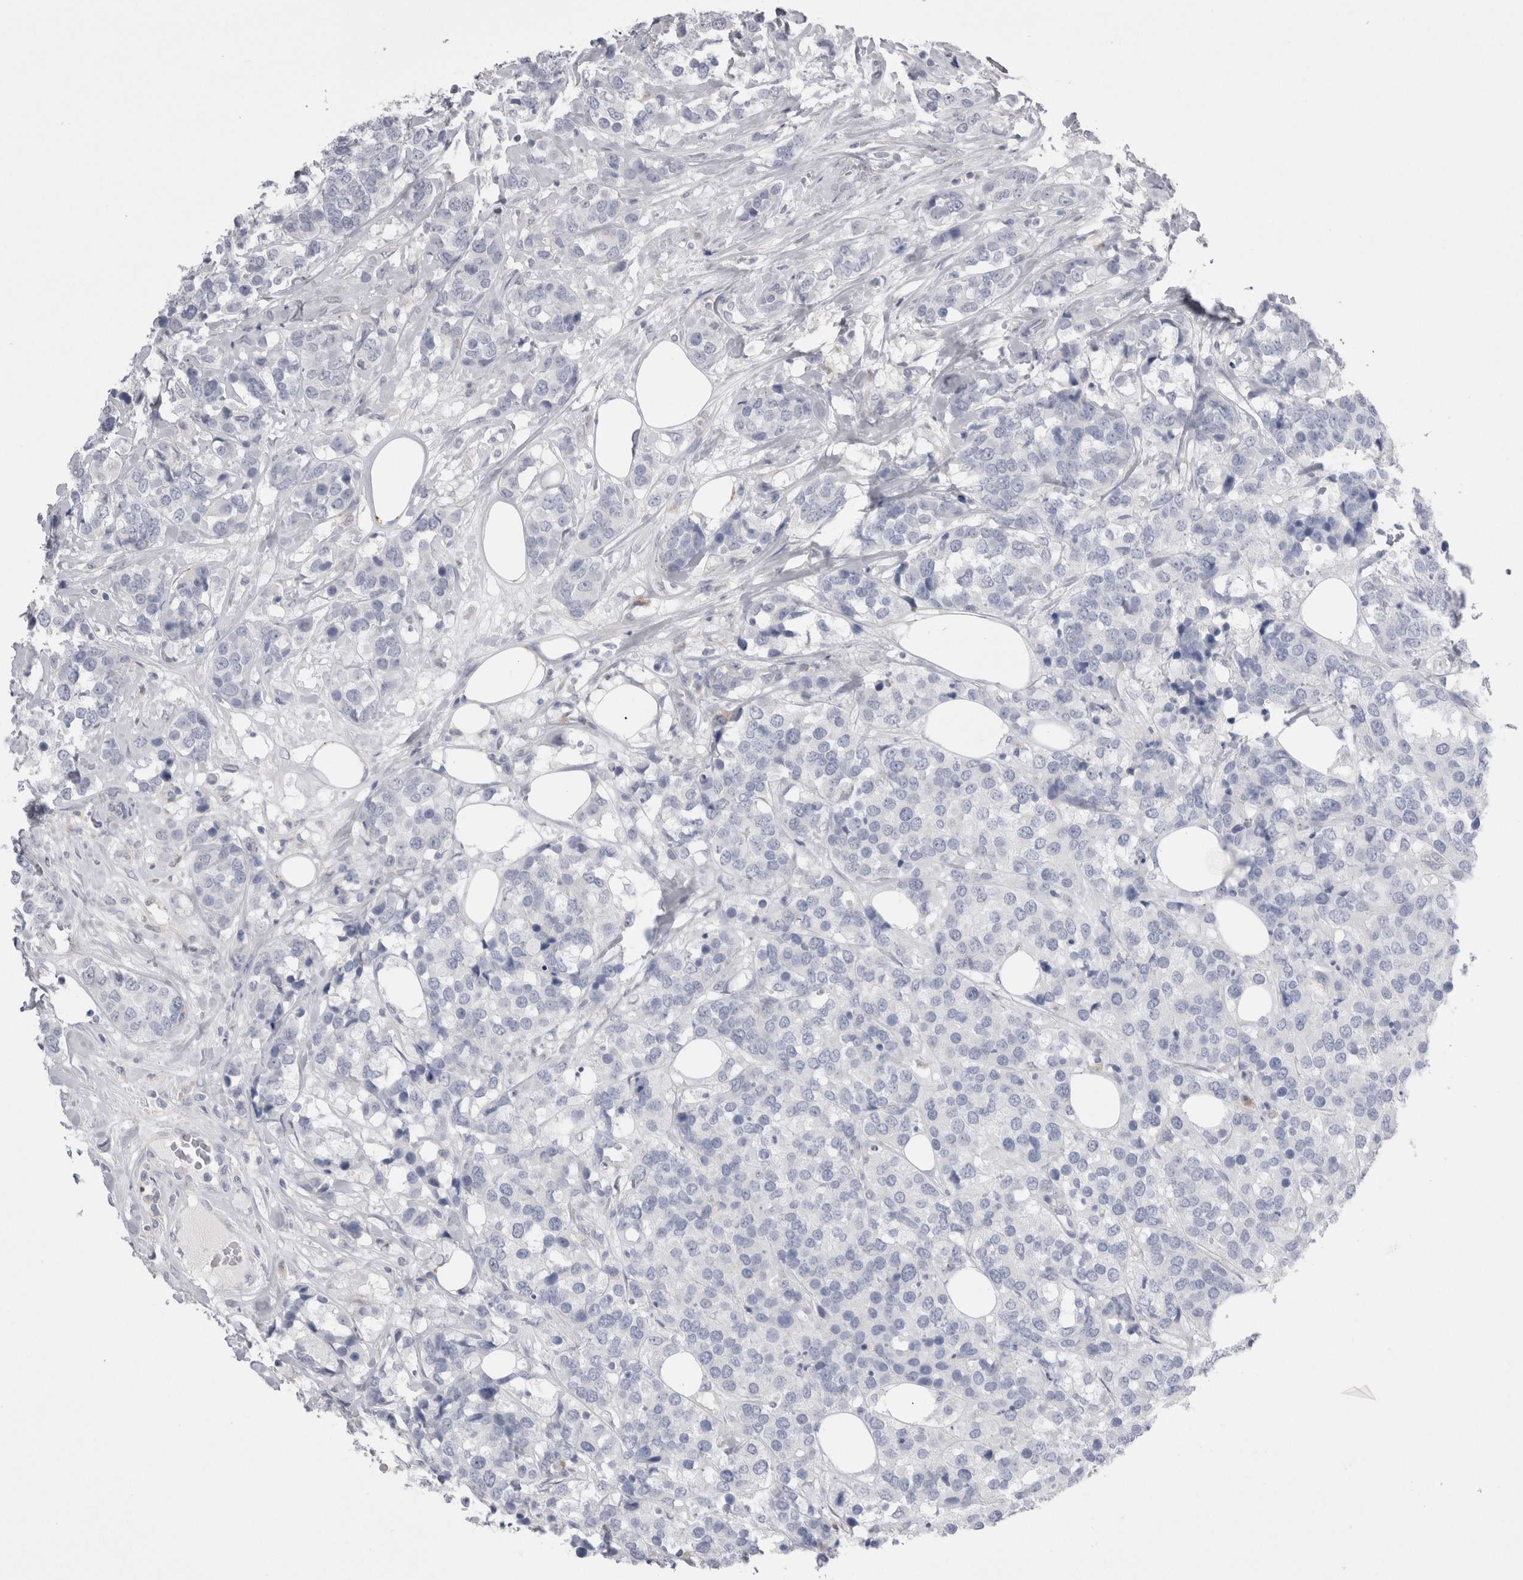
{"staining": {"intensity": "negative", "quantity": "none", "location": "none"}, "tissue": "breast cancer", "cell_type": "Tumor cells", "image_type": "cancer", "snomed": [{"axis": "morphology", "description": "Lobular carcinoma"}, {"axis": "topography", "description": "Breast"}], "caption": "Immunohistochemical staining of breast lobular carcinoma reveals no significant expression in tumor cells.", "gene": "EPDR1", "patient": {"sex": "female", "age": 59}}